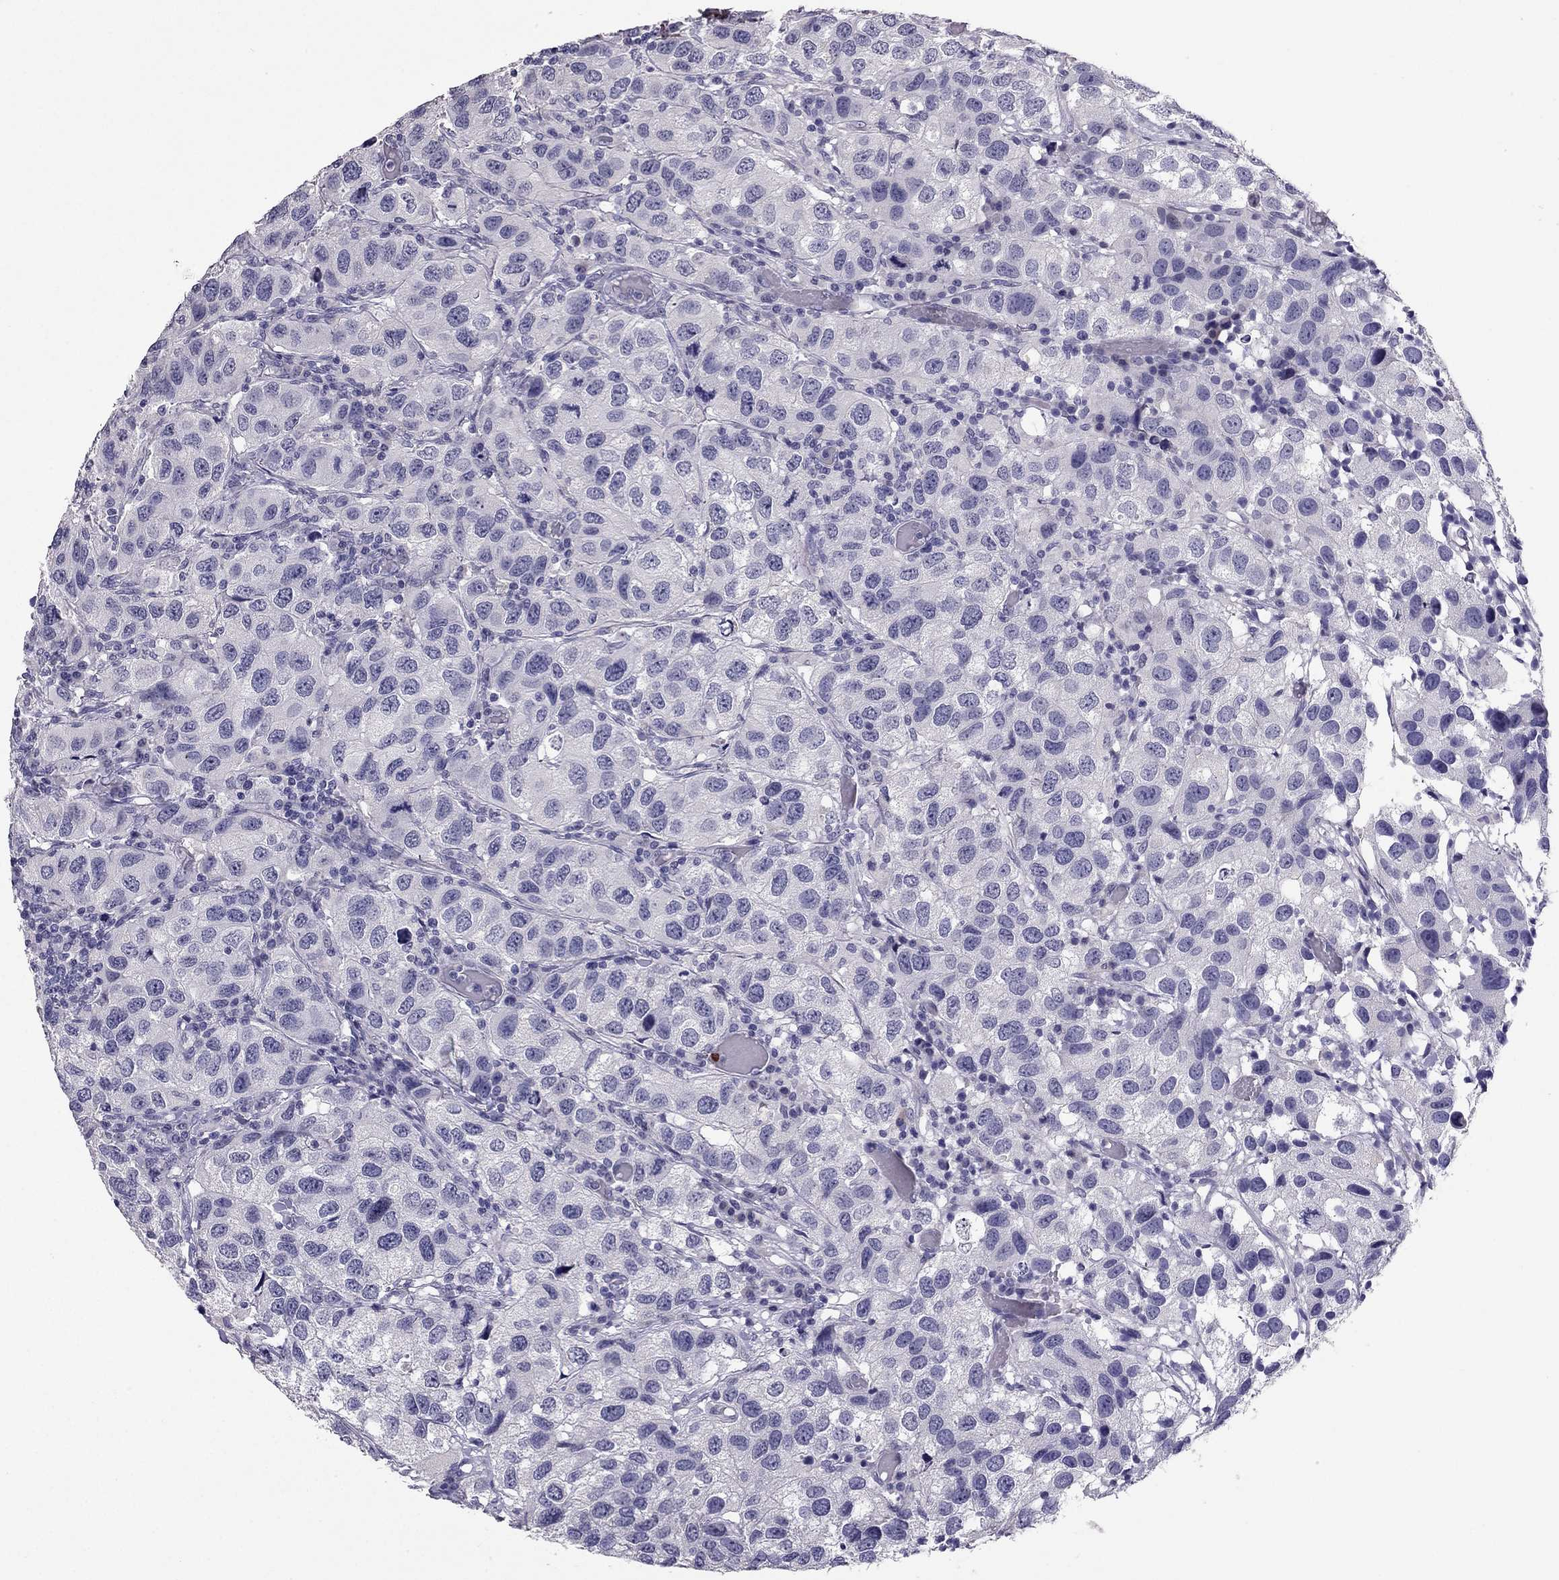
{"staining": {"intensity": "negative", "quantity": "none", "location": "none"}, "tissue": "urothelial cancer", "cell_type": "Tumor cells", "image_type": "cancer", "snomed": [{"axis": "morphology", "description": "Urothelial carcinoma, High grade"}, {"axis": "topography", "description": "Urinary bladder"}], "caption": "Immunohistochemistry micrograph of urothelial cancer stained for a protein (brown), which demonstrates no staining in tumor cells.", "gene": "RHO", "patient": {"sex": "male", "age": 79}}